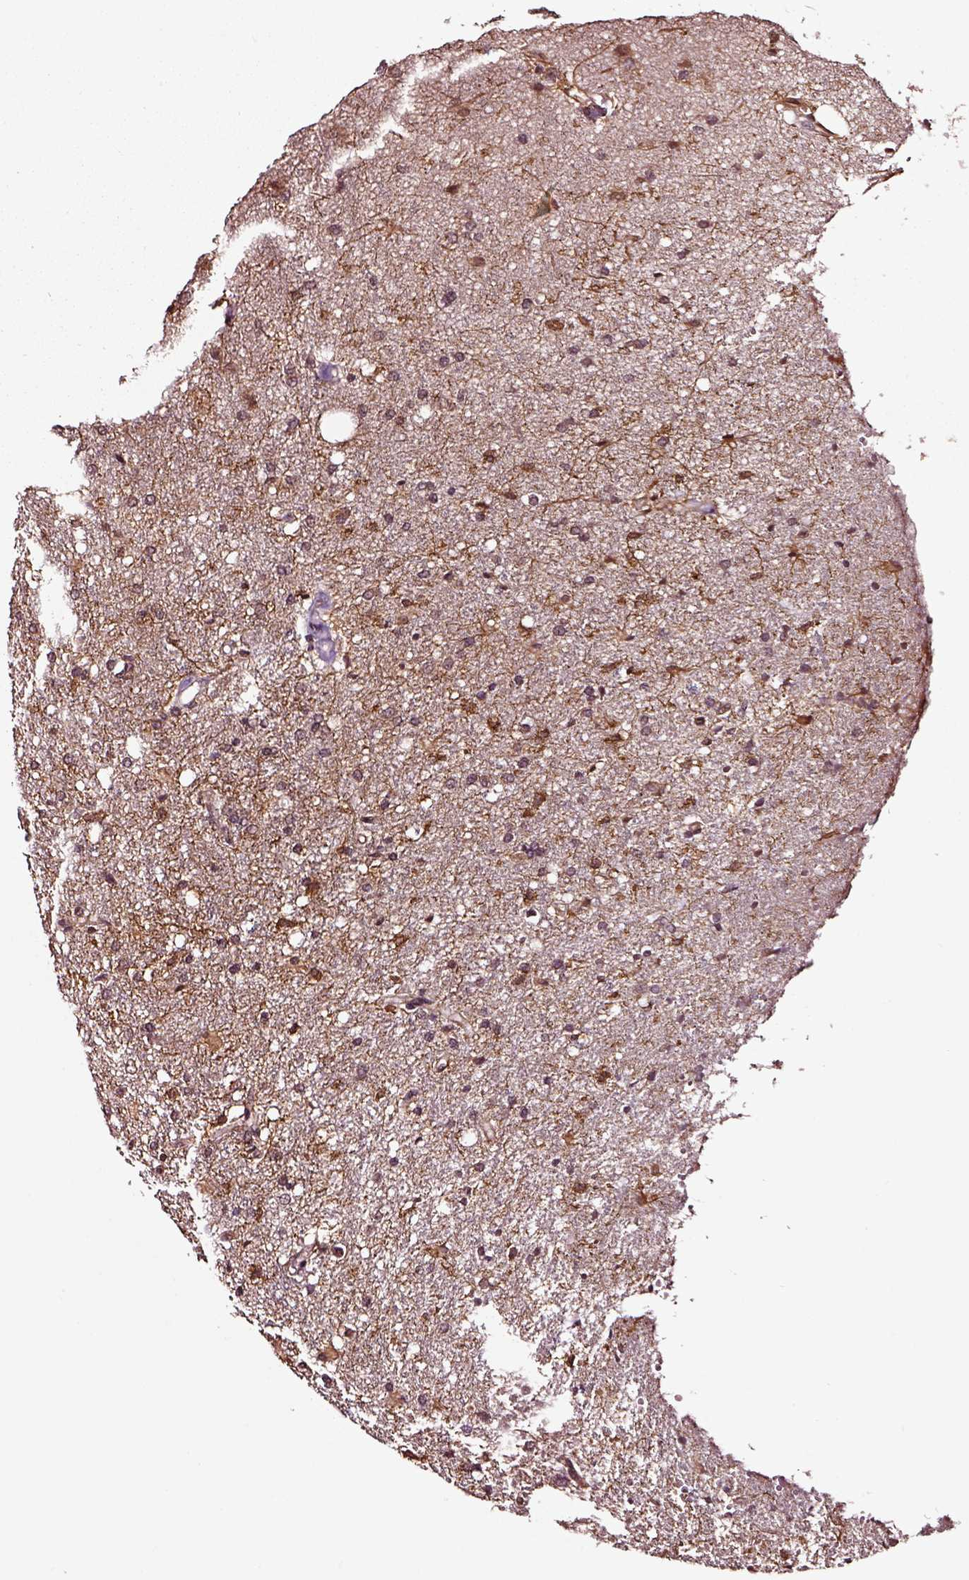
{"staining": {"intensity": "moderate", "quantity": ">75%", "location": "cytoplasmic/membranous"}, "tissue": "glioma", "cell_type": "Tumor cells", "image_type": "cancer", "snomed": [{"axis": "morphology", "description": "Glioma, malignant, Low grade"}, {"axis": "topography", "description": "Brain"}], "caption": "Immunohistochemical staining of glioma exhibits medium levels of moderate cytoplasmic/membranous protein positivity in about >75% of tumor cells.", "gene": "RASSF5", "patient": {"sex": "female", "age": 58}}